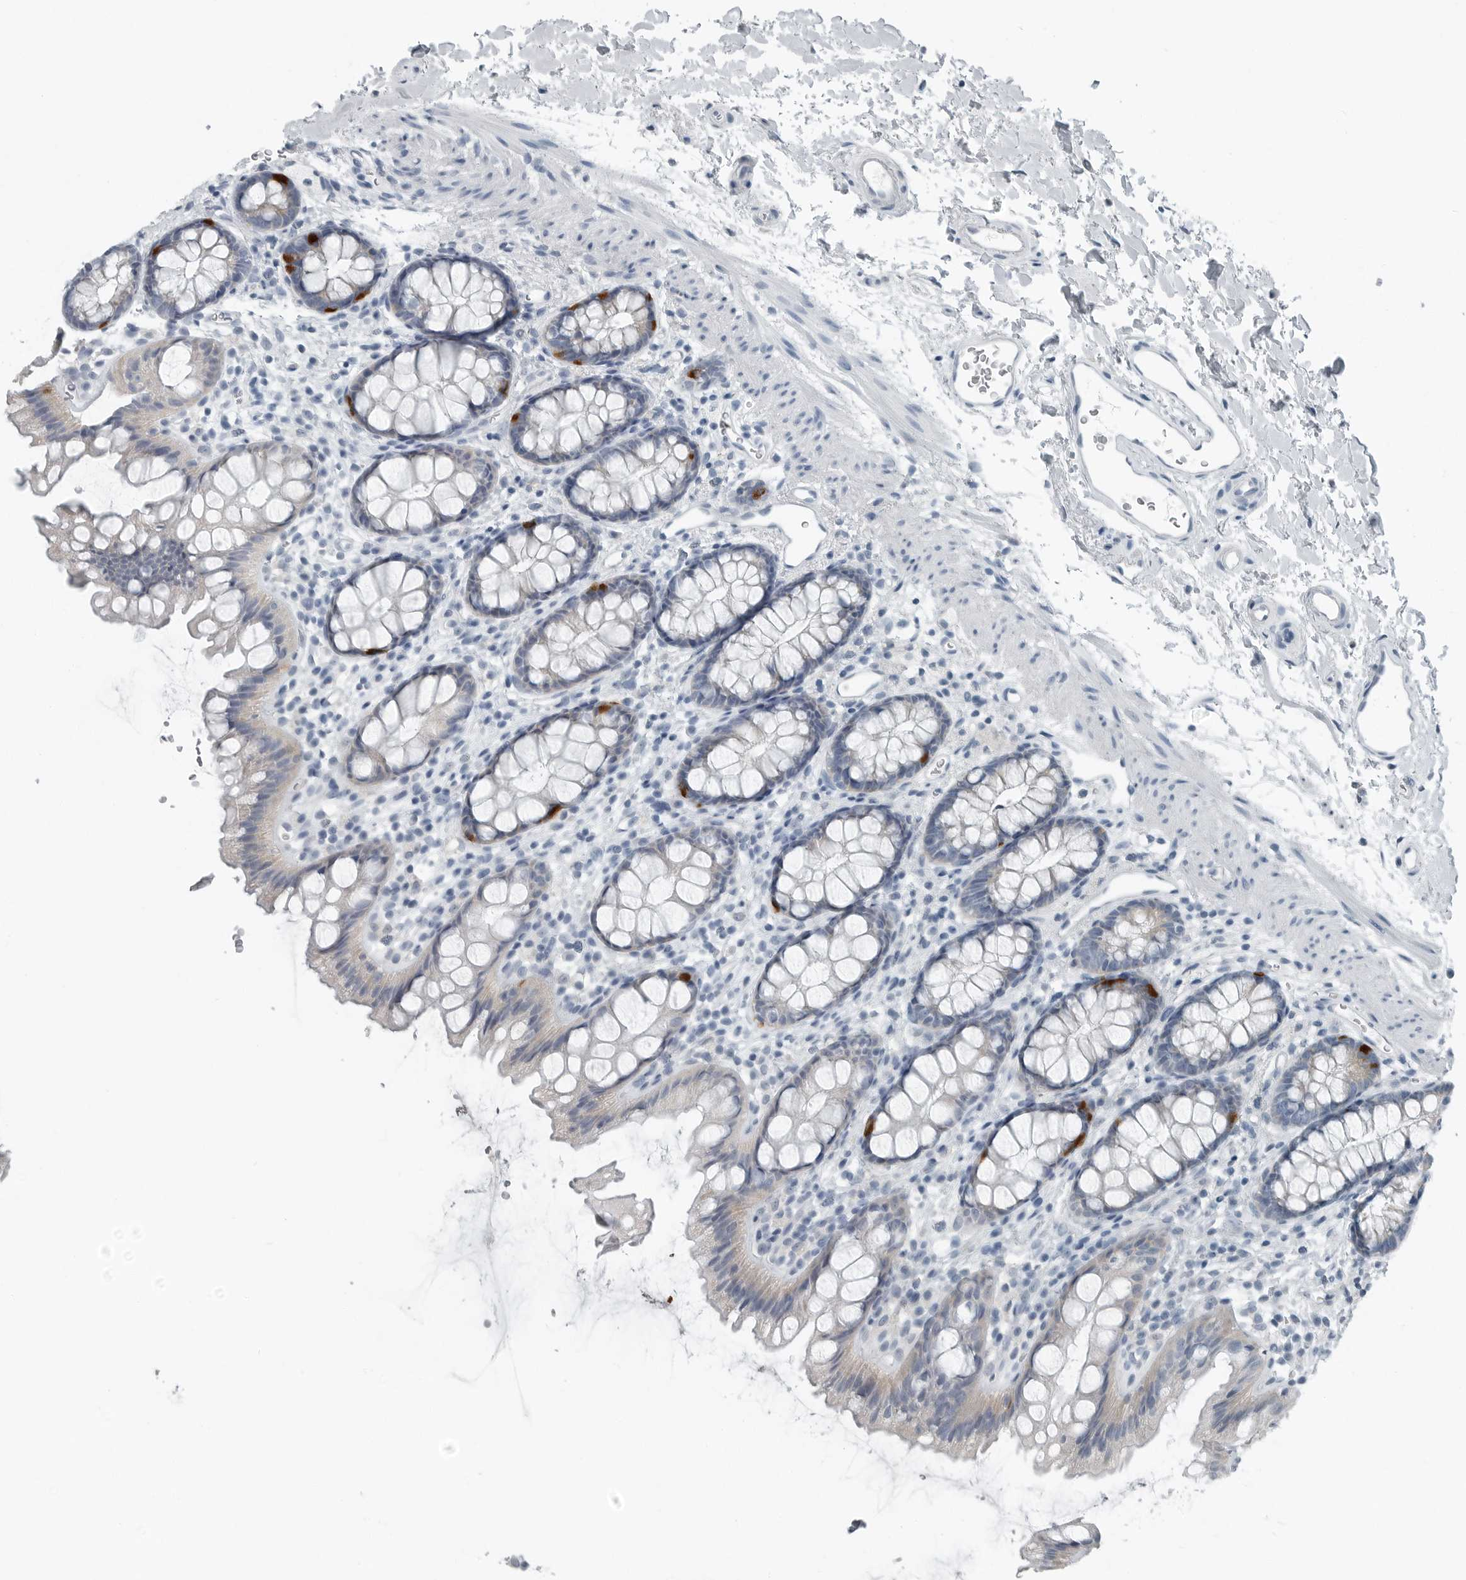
{"staining": {"intensity": "strong", "quantity": "<25%", "location": "cytoplasmic/membranous"}, "tissue": "rectum", "cell_type": "Glandular cells", "image_type": "normal", "snomed": [{"axis": "morphology", "description": "Normal tissue, NOS"}, {"axis": "topography", "description": "Rectum"}], "caption": "This is an image of immunohistochemistry (IHC) staining of benign rectum, which shows strong staining in the cytoplasmic/membranous of glandular cells.", "gene": "ZPBP2", "patient": {"sex": "female", "age": 65}}